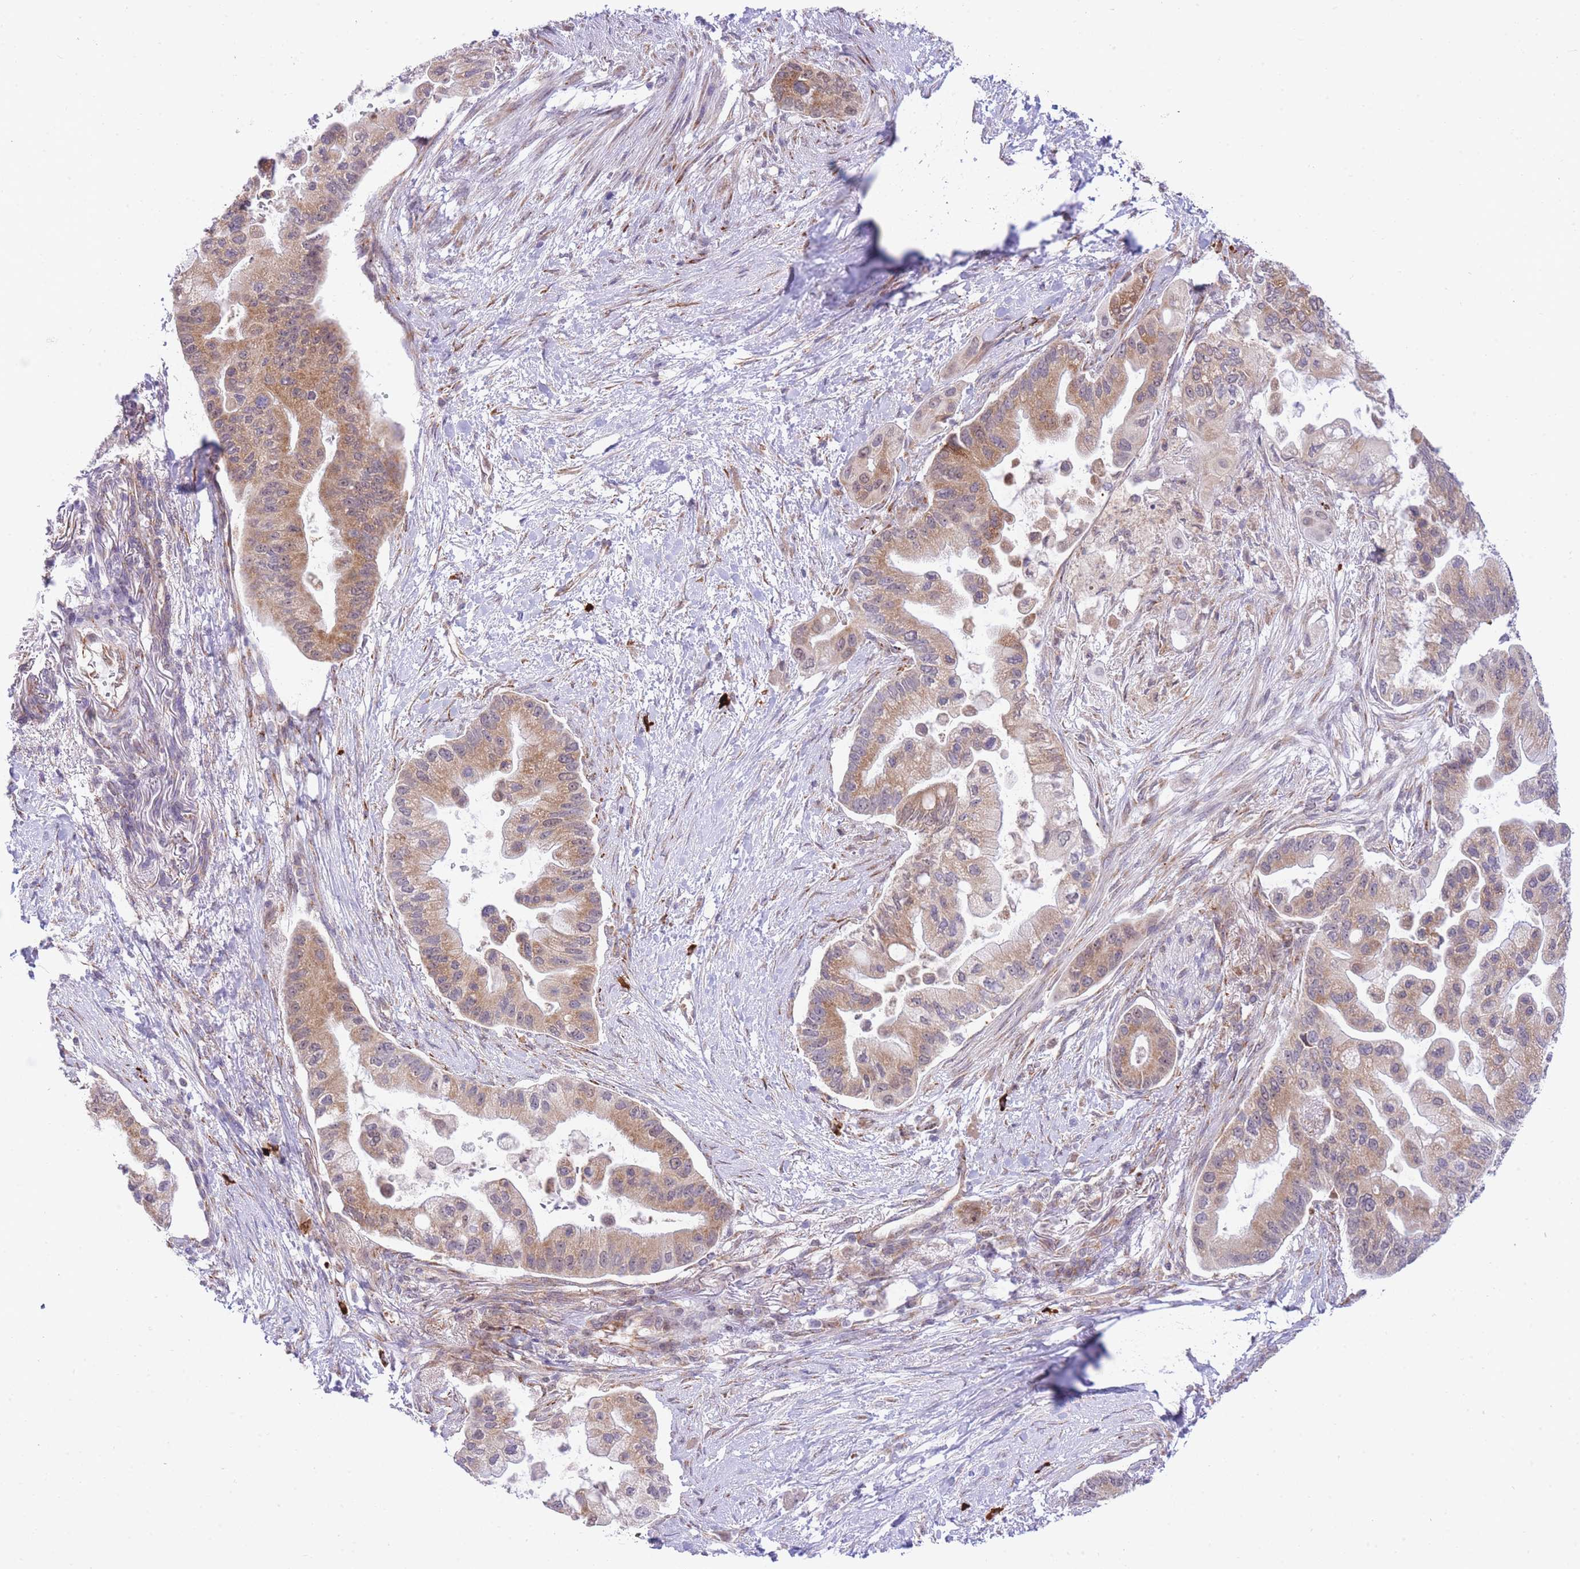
{"staining": {"intensity": "moderate", "quantity": ">75%", "location": "cytoplasmic/membranous"}, "tissue": "pancreatic cancer", "cell_type": "Tumor cells", "image_type": "cancer", "snomed": [{"axis": "morphology", "description": "Adenocarcinoma, NOS"}, {"axis": "topography", "description": "Pancreas"}], "caption": "Protein staining of adenocarcinoma (pancreatic) tissue shows moderate cytoplasmic/membranous positivity in approximately >75% of tumor cells. The staining was performed using DAB (3,3'-diaminobenzidine) to visualize the protein expression in brown, while the nuclei were stained in blue with hematoxylin (Magnification: 20x).", "gene": "EXOSC8", "patient": {"sex": "male", "age": 57}}